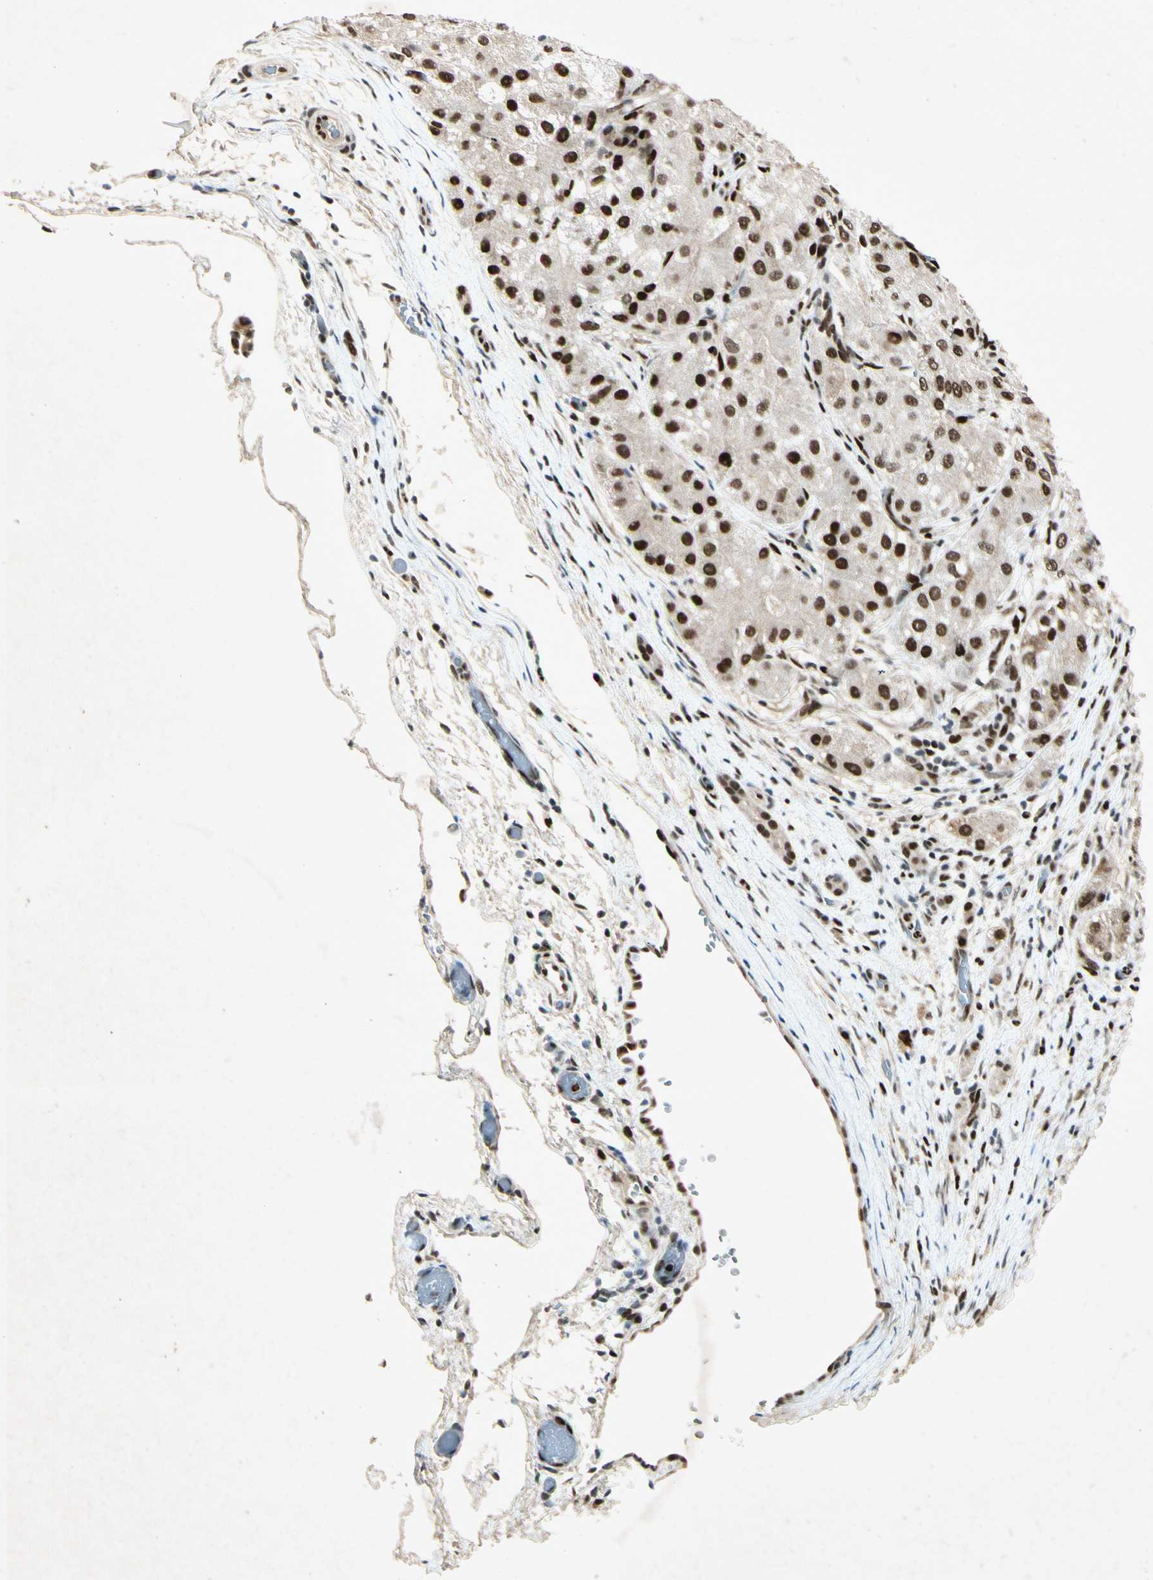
{"staining": {"intensity": "strong", "quantity": ">75%", "location": "nuclear"}, "tissue": "liver cancer", "cell_type": "Tumor cells", "image_type": "cancer", "snomed": [{"axis": "morphology", "description": "Carcinoma, Hepatocellular, NOS"}, {"axis": "topography", "description": "Liver"}], "caption": "Immunohistochemistry of liver hepatocellular carcinoma displays high levels of strong nuclear staining in approximately >75% of tumor cells. (Stains: DAB in brown, nuclei in blue, Microscopy: brightfield microscopy at high magnification).", "gene": "RNF43", "patient": {"sex": "male", "age": 80}}